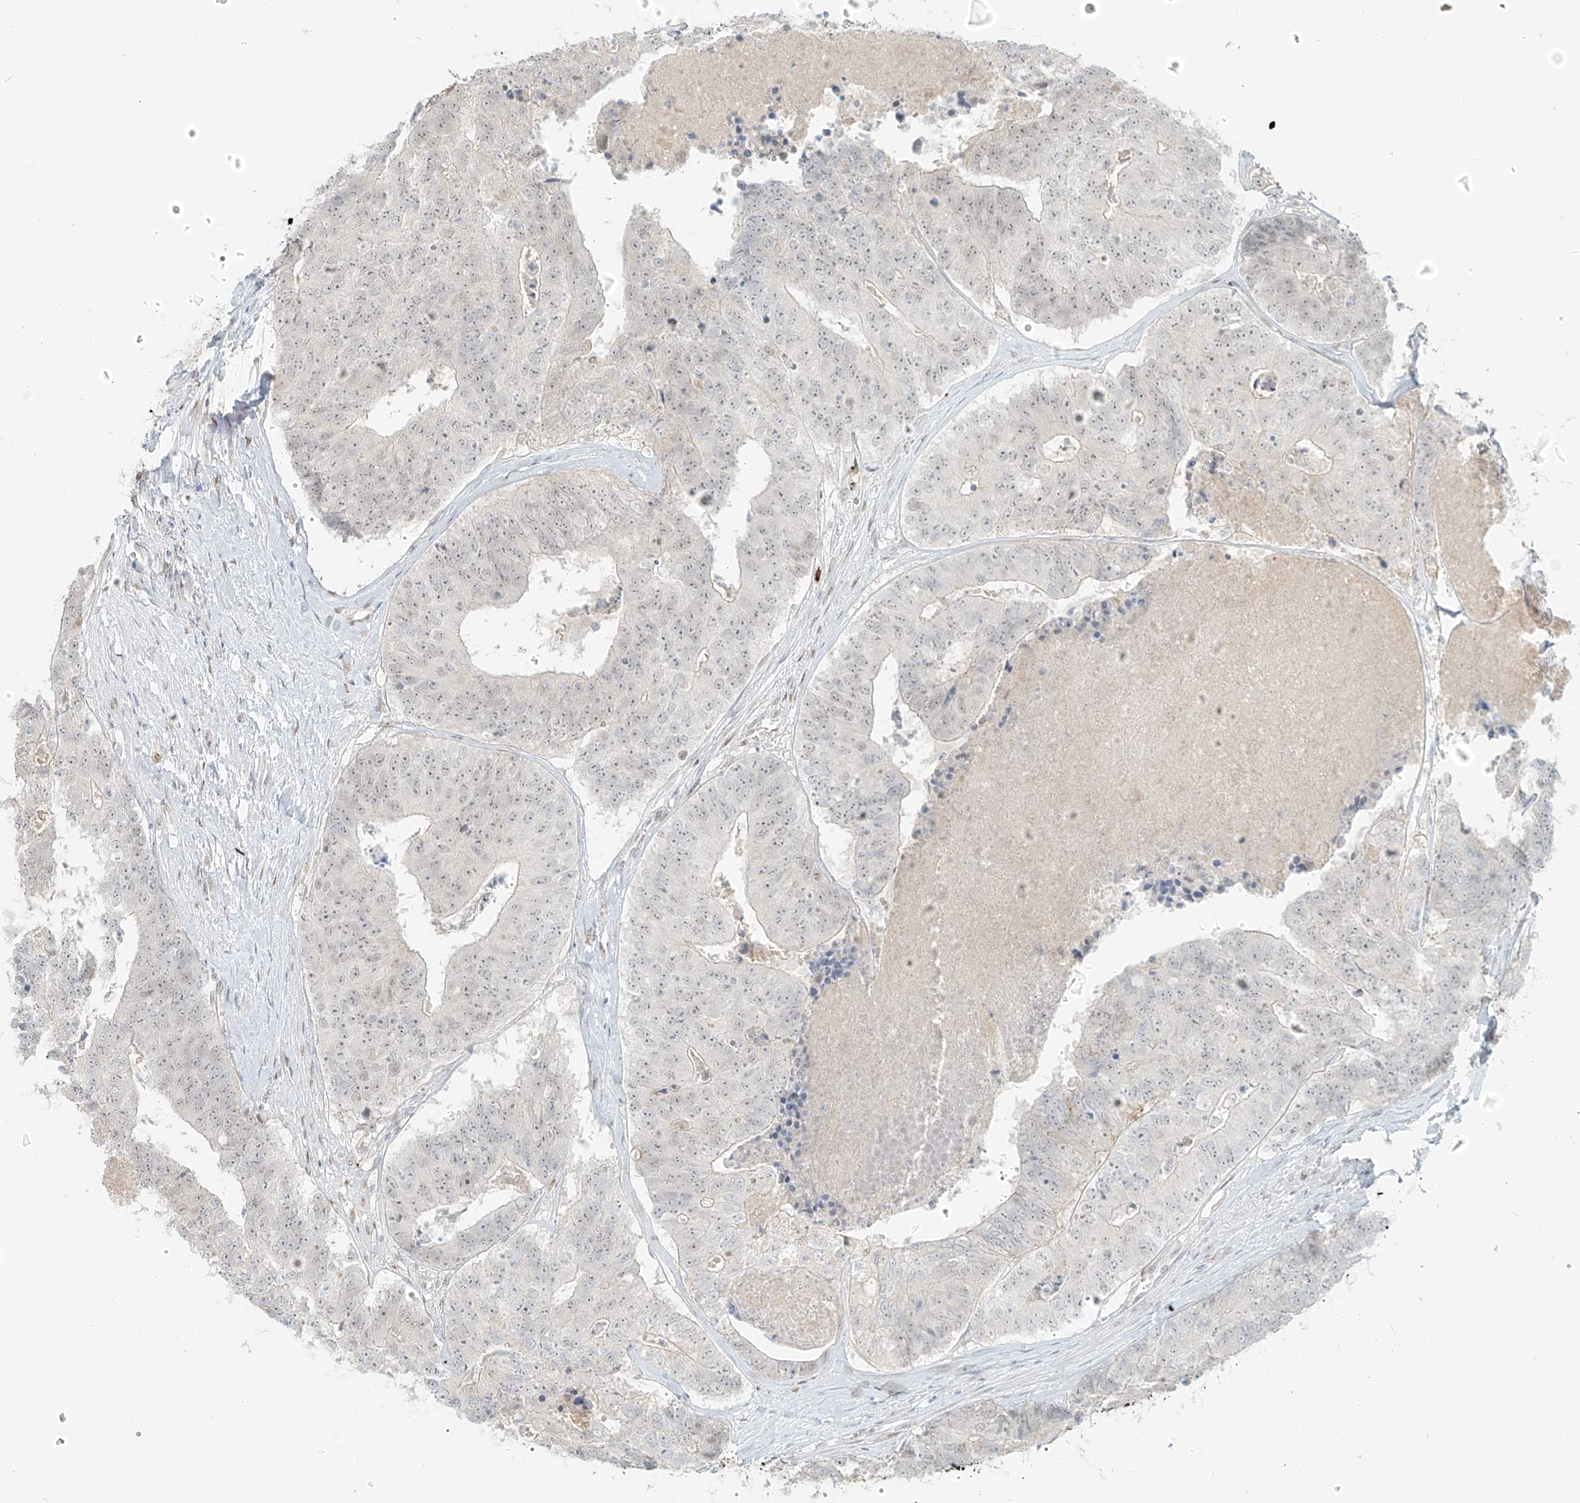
{"staining": {"intensity": "negative", "quantity": "none", "location": "none"}, "tissue": "colorectal cancer", "cell_type": "Tumor cells", "image_type": "cancer", "snomed": [{"axis": "morphology", "description": "Adenocarcinoma, NOS"}, {"axis": "topography", "description": "Colon"}], "caption": "This histopathology image is of colorectal cancer stained with immunohistochemistry to label a protein in brown with the nuclei are counter-stained blue. There is no staining in tumor cells.", "gene": "ZNF774", "patient": {"sex": "female", "age": 67}}